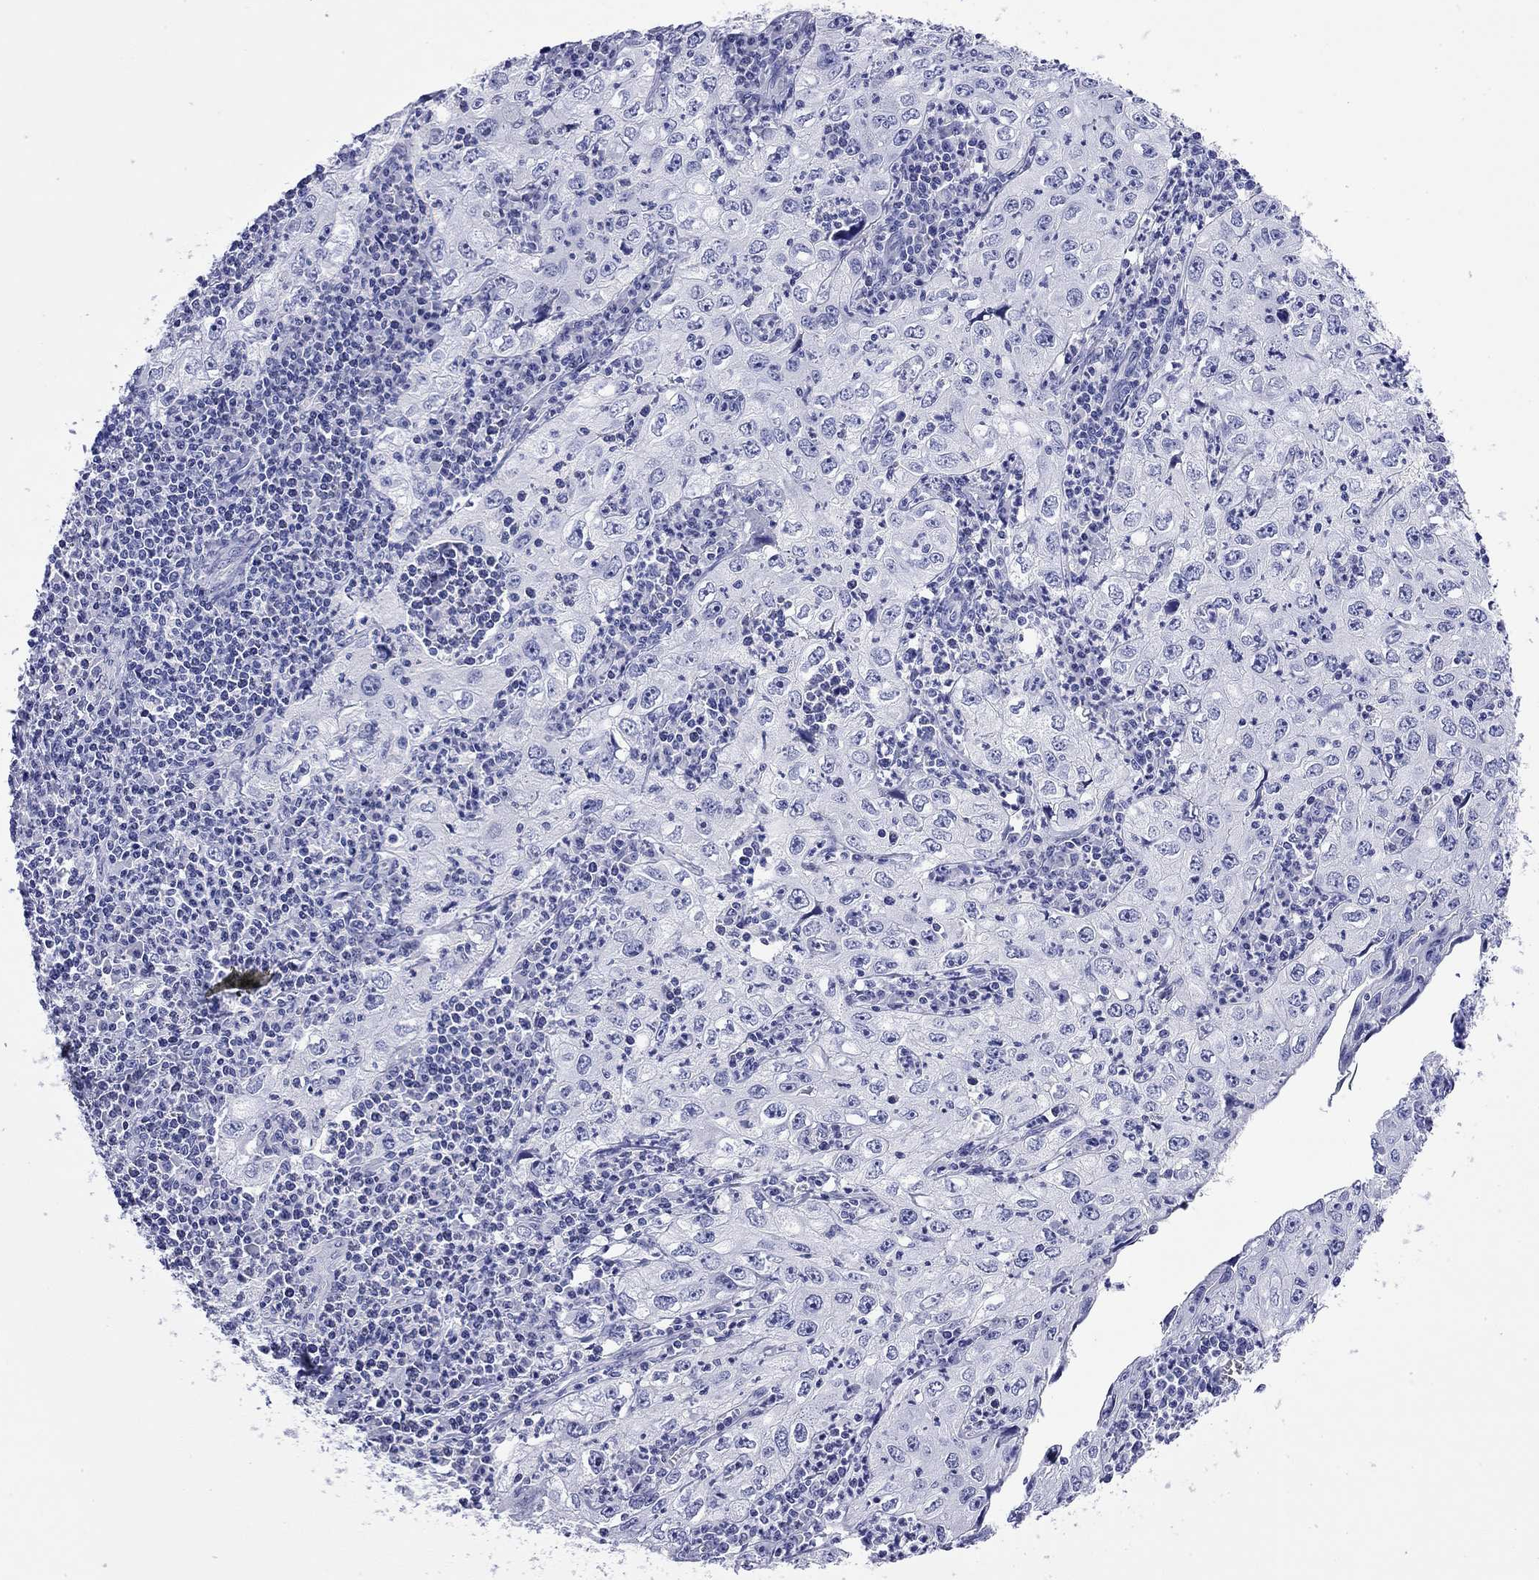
{"staining": {"intensity": "negative", "quantity": "none", "location": "none"}, "tissue": "cervical cancer", "cell_type": "Tumor cells", "image_type": "cancer", "snomed": [{"axis": "morphology", "description": "Squamous cell carcinoma, NOS"}, {"axis": "topography", "description": "Cervix"}], "caption": "The micrograph exhibits no staining of tumor cells in cervical cancer (squamous cell carcinoma).", "gene": "FIGLA", "patient": {"sex": "female", "age": 24}}